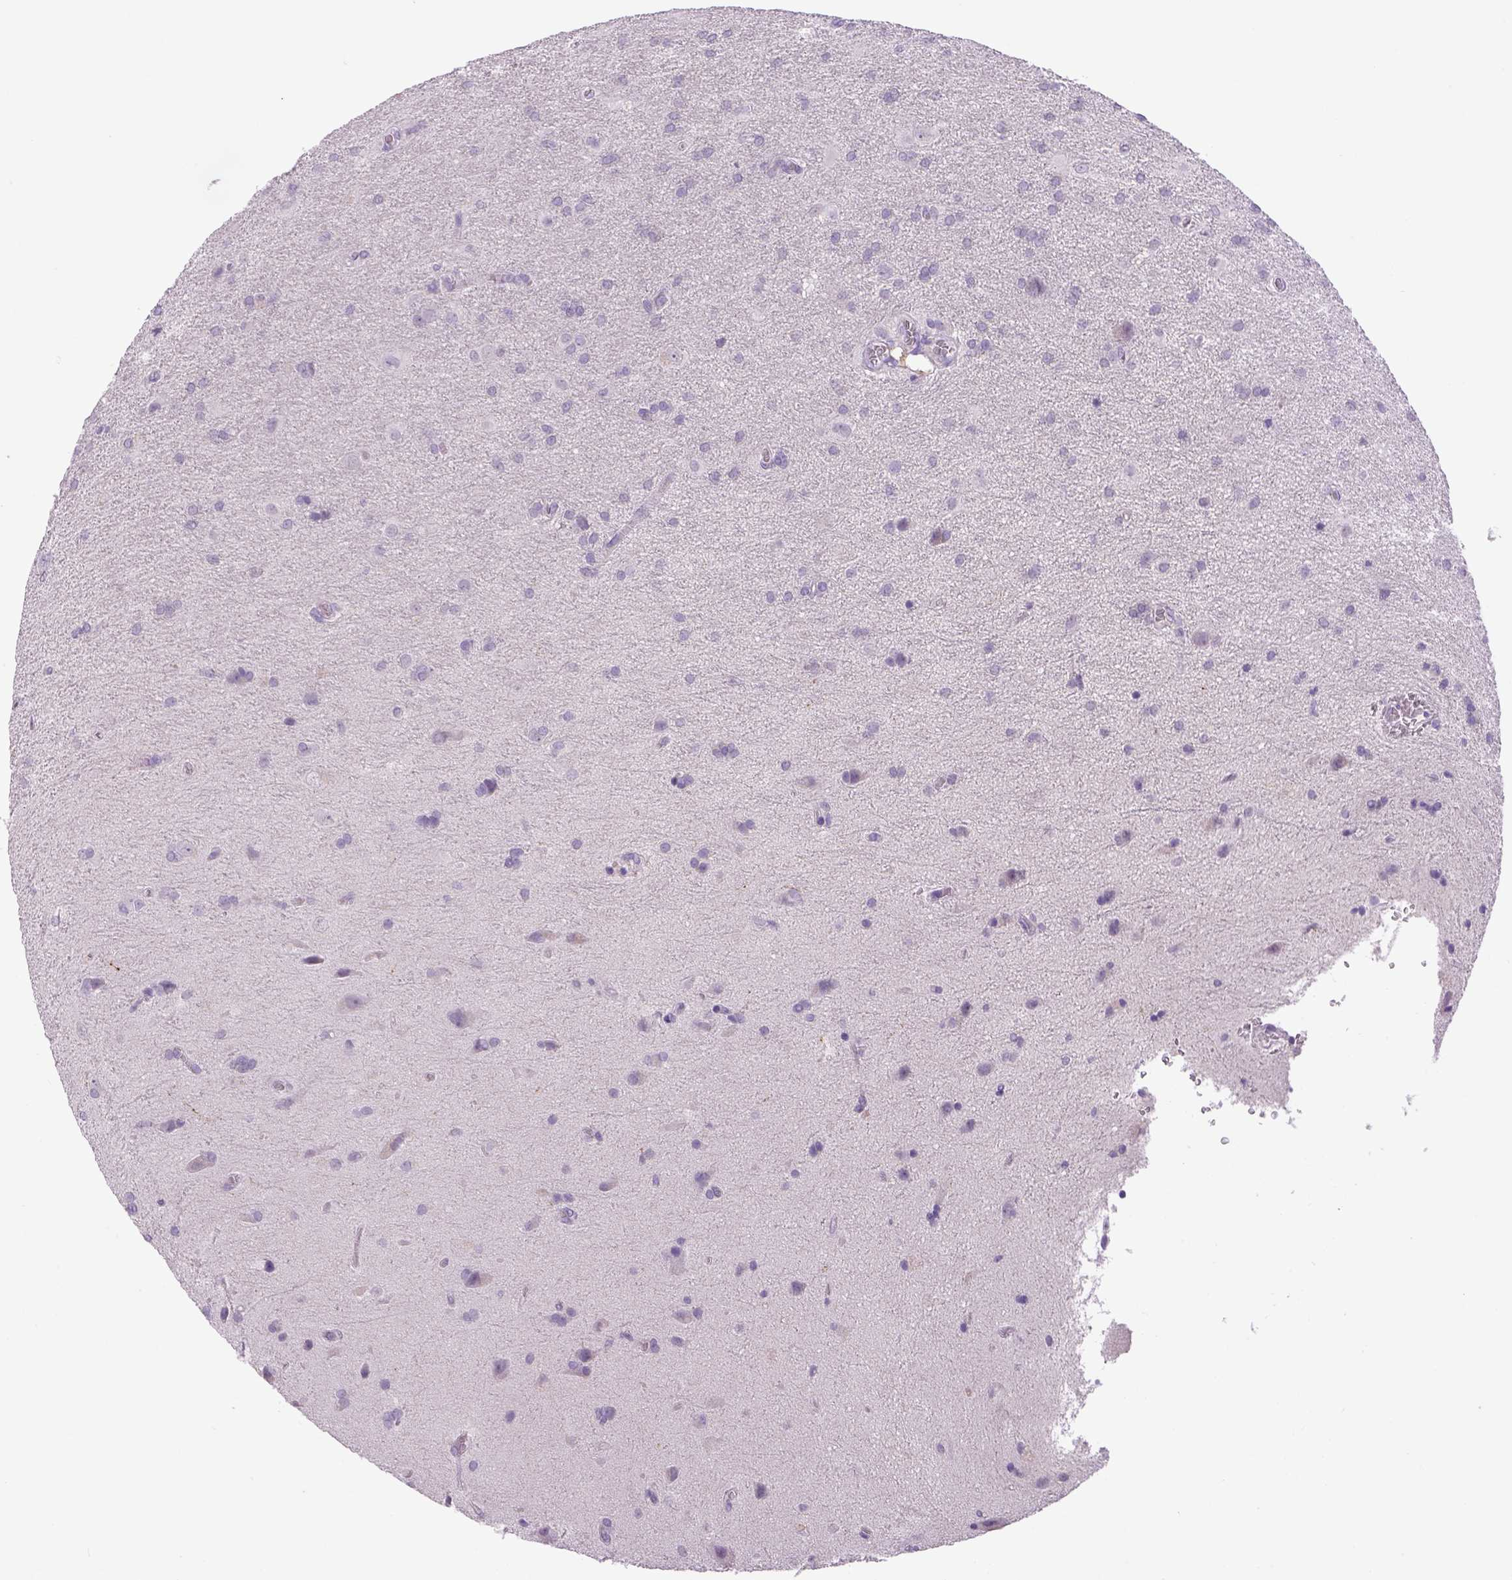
{"staining": {"intensity": "negative", "quantity": "none", "location": "none"}, "tissue": "glioma", "cell_type": "Tumor cells", "image_type": "cancer", "snomed": [{"axis": "morphology", "description": "Glioma, malignant, Low grade"}, {"axis": "topography", "description": "Brain"}], "caption": "An image of malignant low-grade glioma stained for a protein displays no brown staining in tumor cells.", "gene": "DBH", "patient": {"sex": "male", "age": 58}}